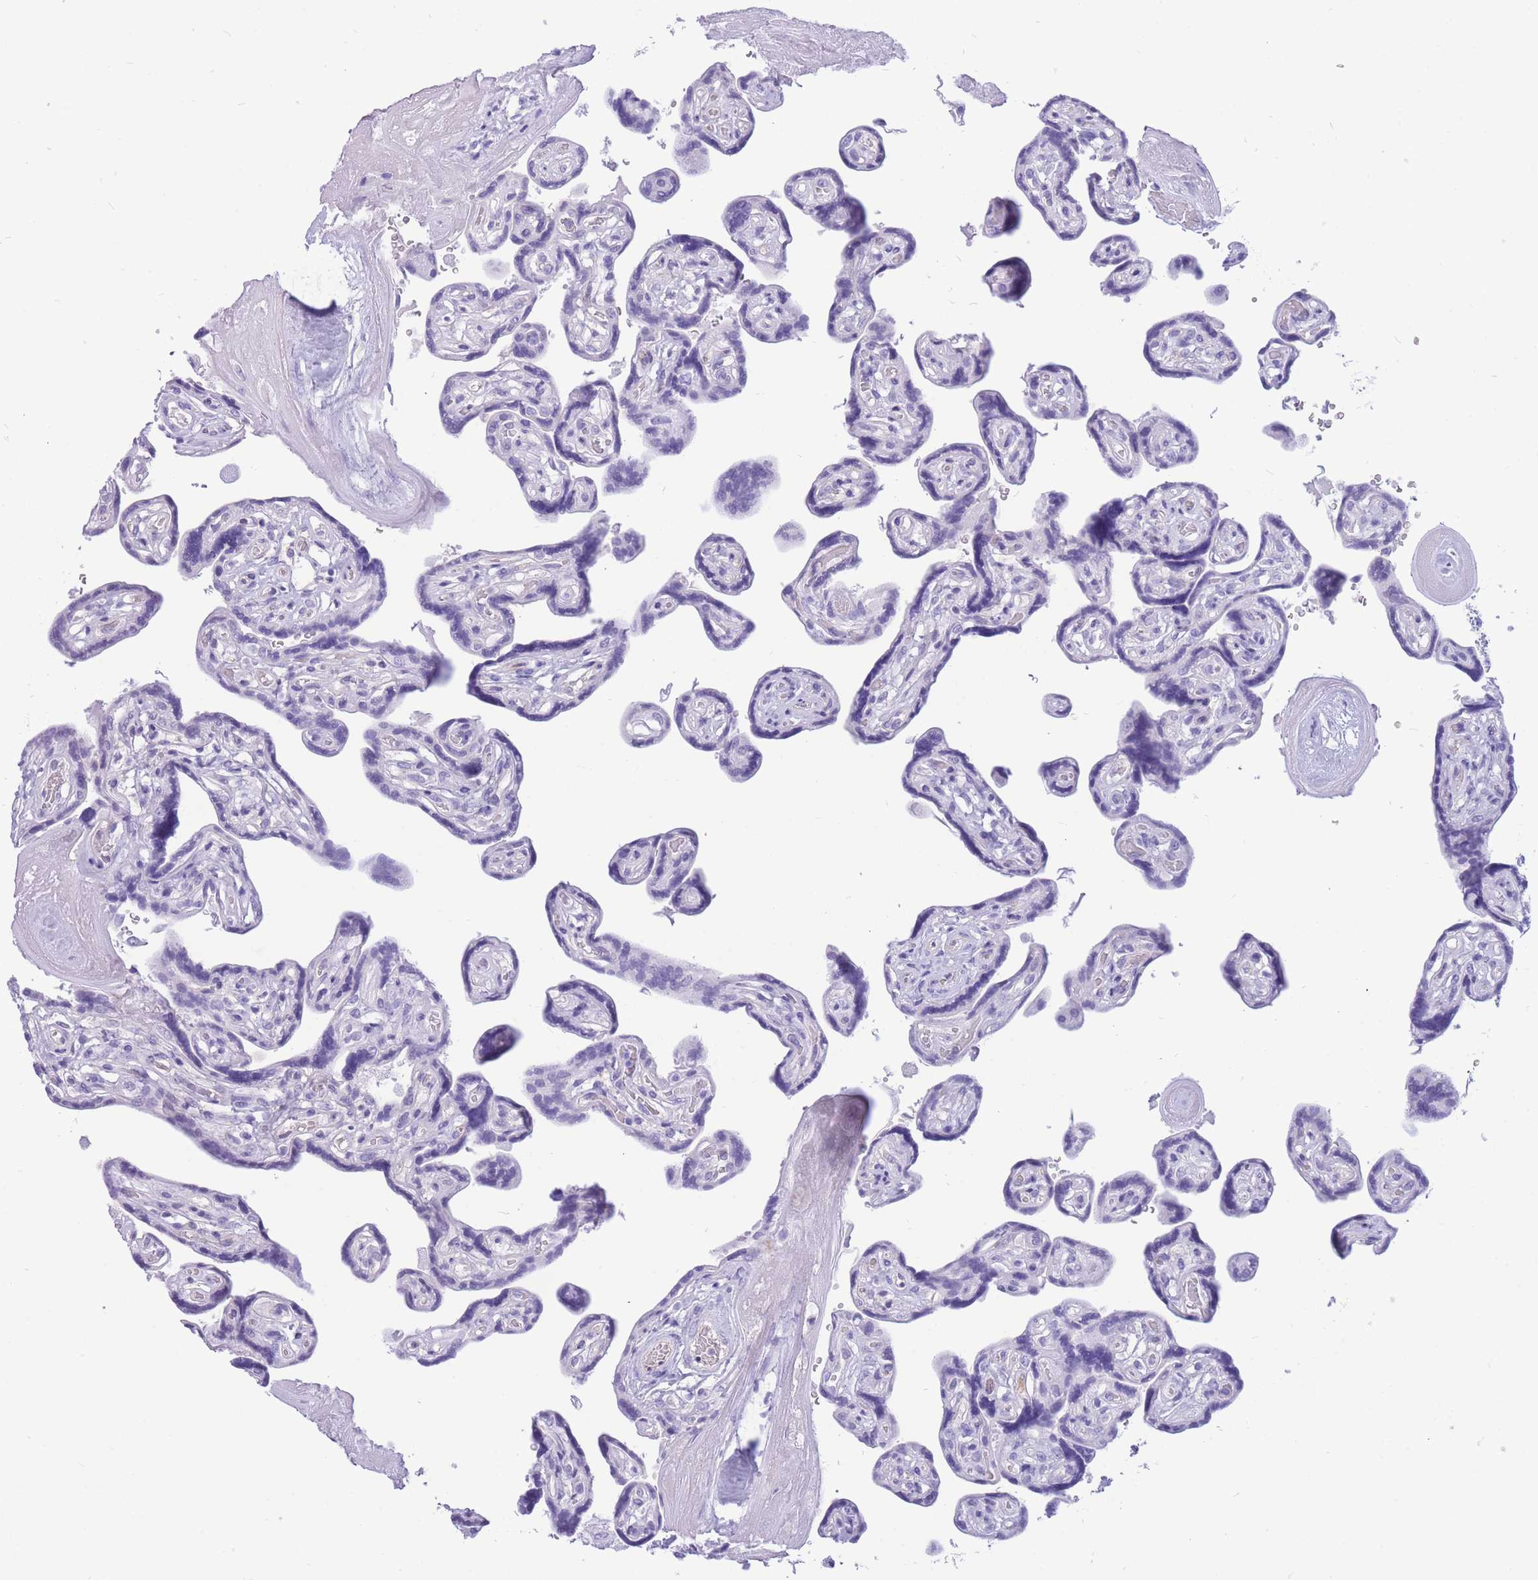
{"staining": {"intensity": "negative", "quantity": "none", "location": "none"}, "tissue": "placenta", "cell_type": "Trophoblastic cells", "image_type": "normal", "snomed": [{"axis": "morphology", "description": "Normal tissue, NOS"}, {"axis": "topography", "description": "Placenta"}], "caption": "A high-resolution image shows immunohistochemistry (IHC) staining of normal placenta, which demonstrates no significant staining in trophoblastic cells.", "gene": "SULT1A1", "patient": {"sex": "female", "age": 32}}